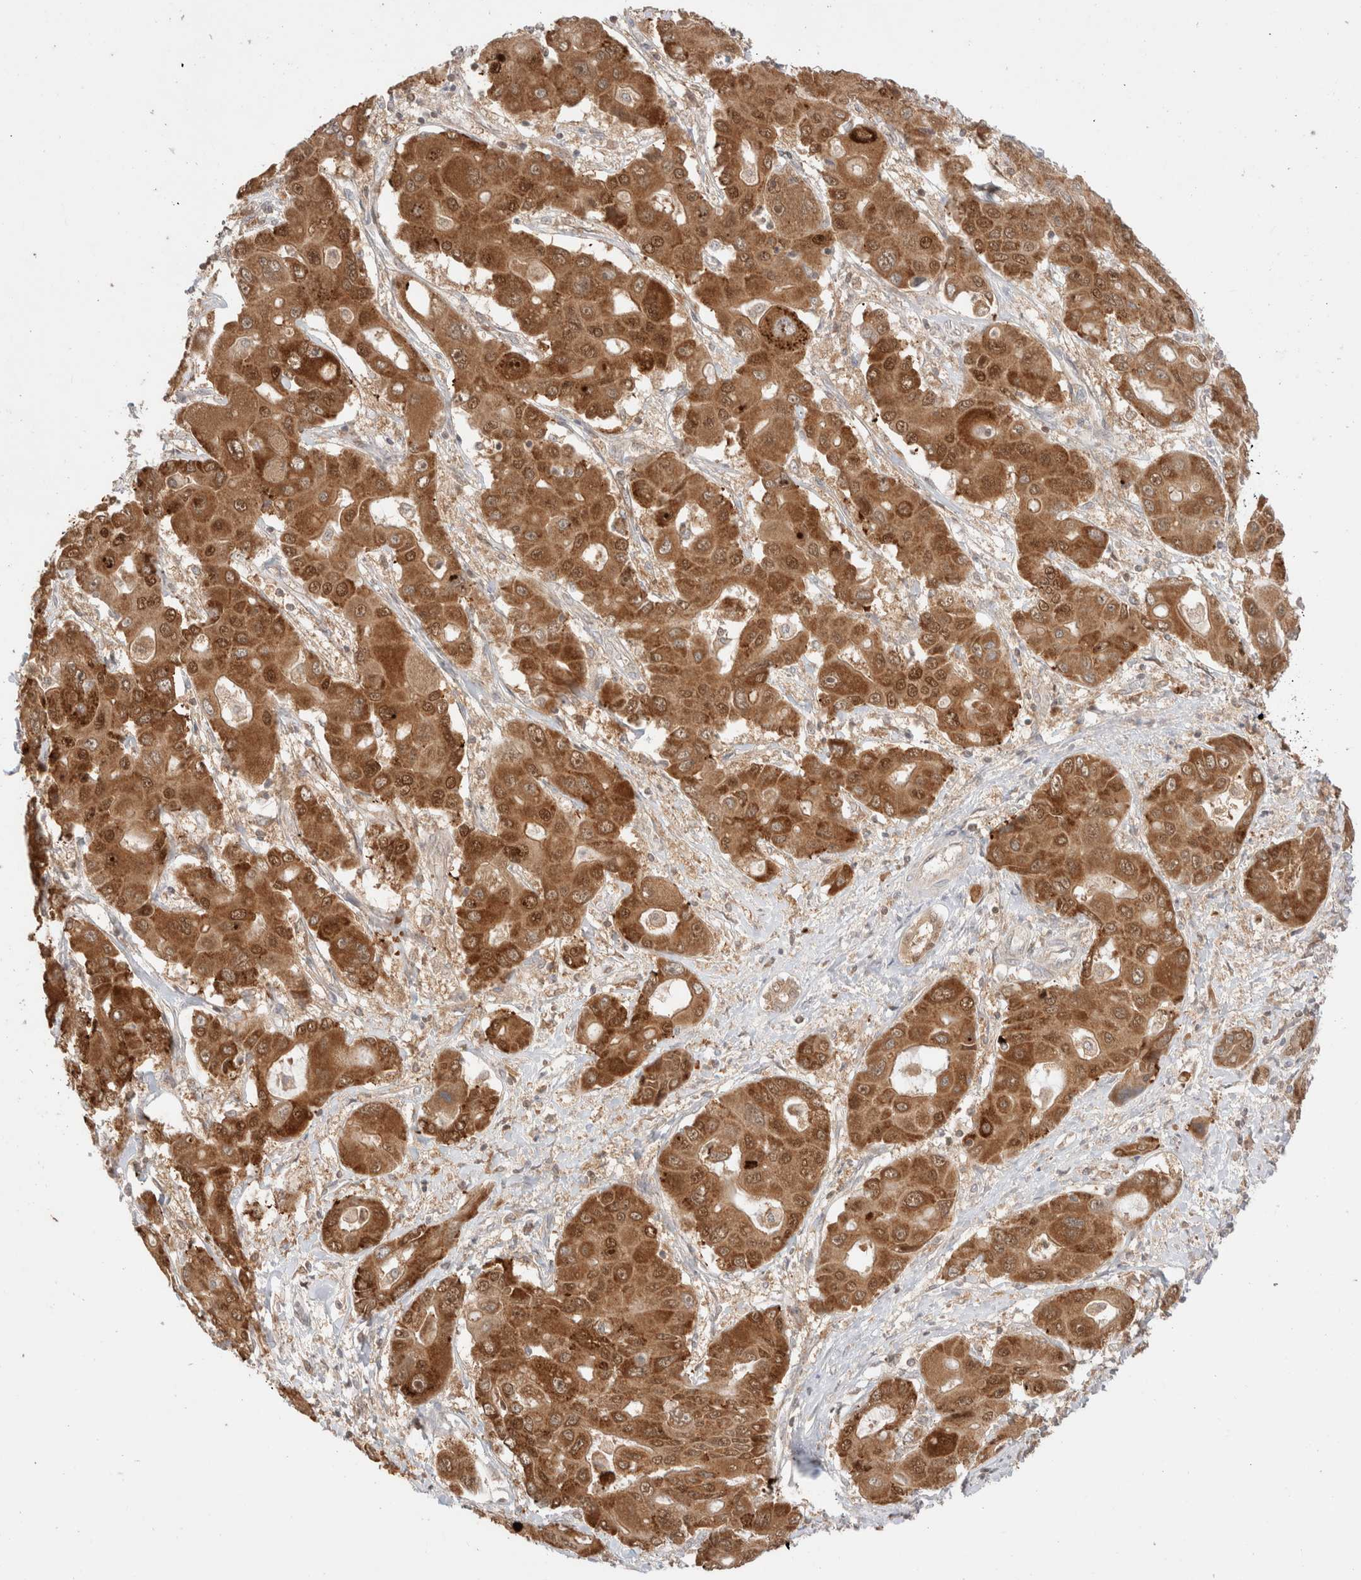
{"staining": {"intensity": "moderate", "quantity": ">75%", "location": "cytoplasmic/membranous,nuclear"}, "tissue": "liver cancer", "cell_type": "Tumor cells", "image_type": "cancer", "snomed": [{"axis": "morphology", "description": "Cholangiocarcinoma"}, {"axis": "topography", "description": "Liver"}], "caption": "About >75% of tumor cells in human liver cancer exhibit moderate cytoplasmic/membranous and nuclear protein staining as visualized by brown immunohistochemical staining.", "gene": "XKR4", "patient": {"sex": "male", "age": 67}}